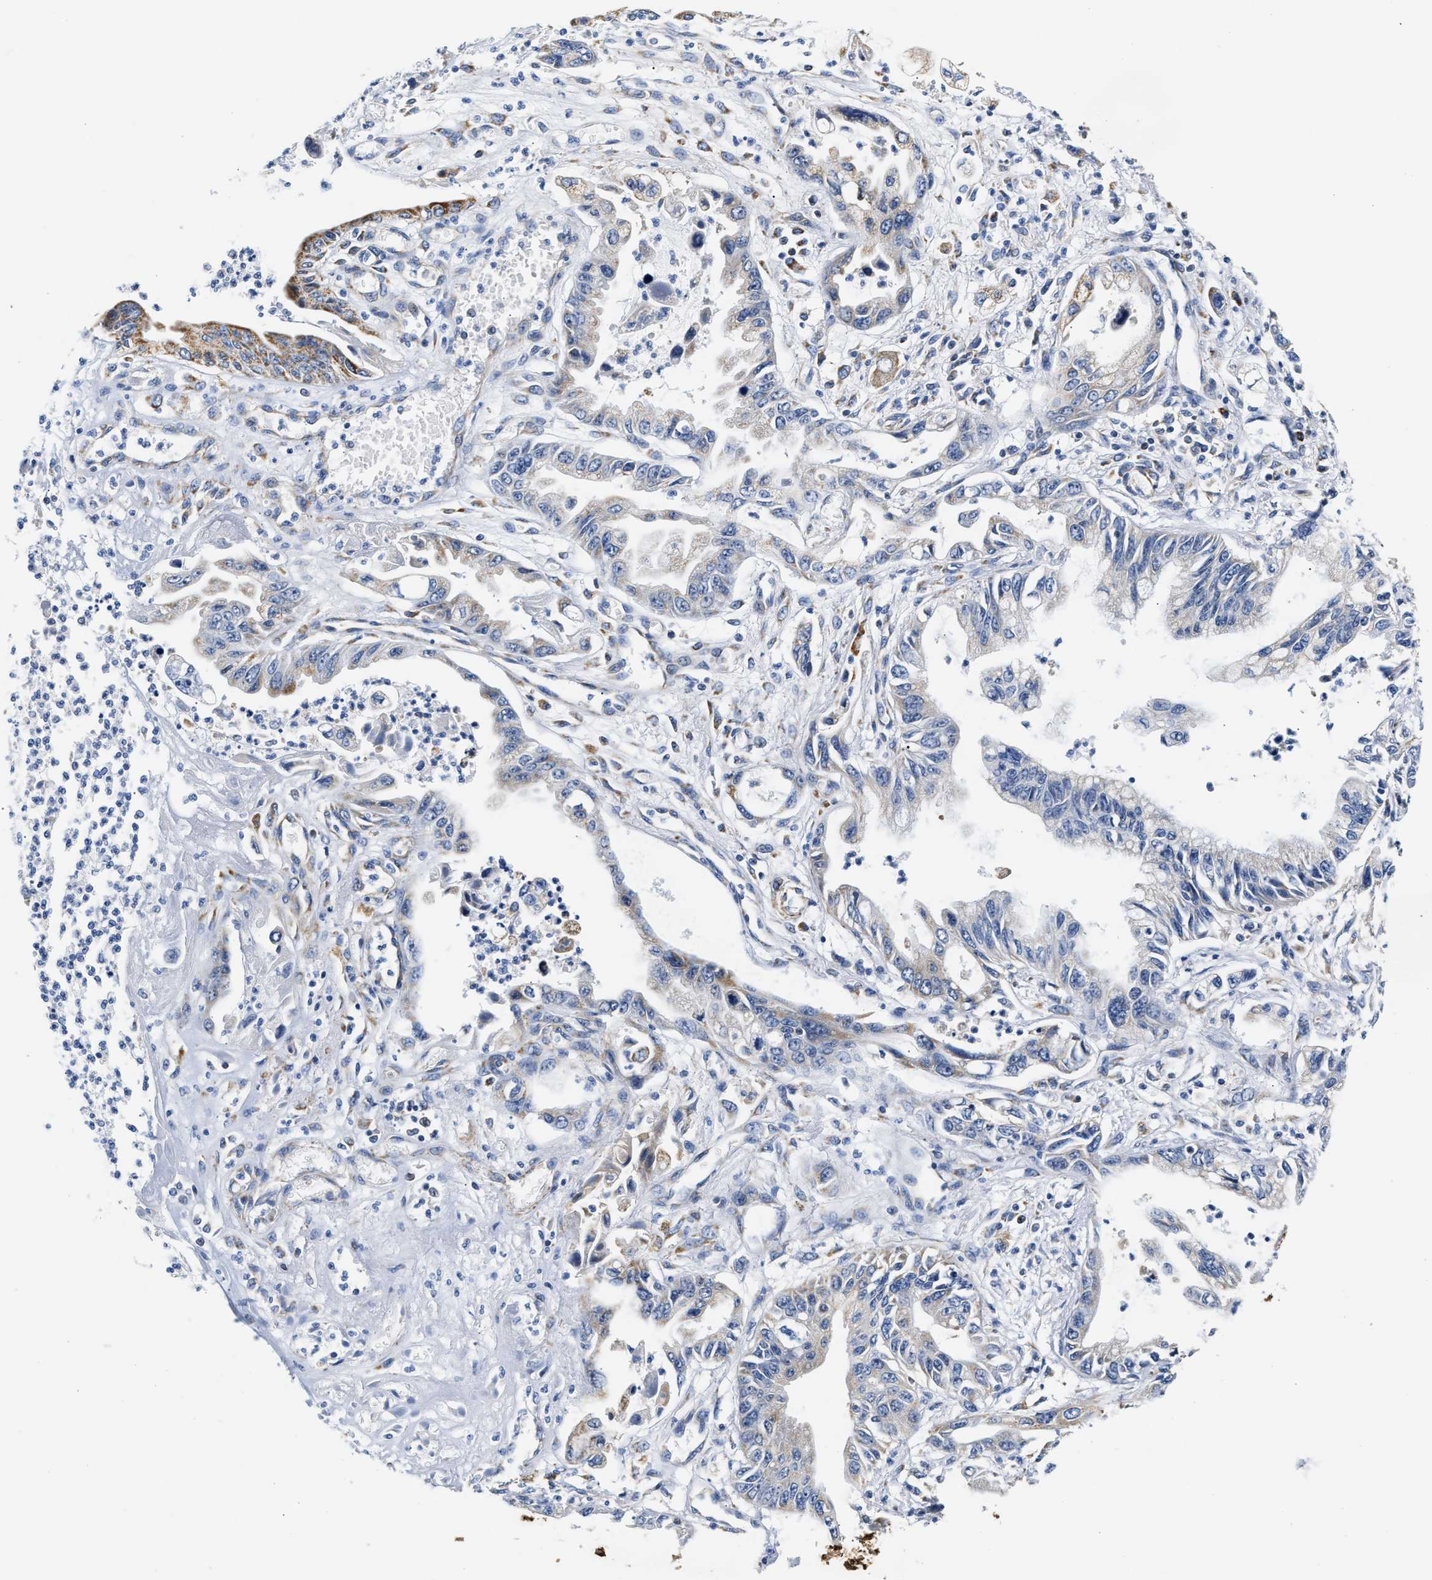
{"staining": {"intensity": "negative", "quantity": "none", "location": "none"}, "tissue": "pancreatic cancer", "cell_type": "Tumor cells", "image_type": "cancer", "snomed": [{"axis": "morphology", "description": "Adenocarcinoma, NOS"}, {"axis": "topography", "description": "Pancreas"}], "caption": "A photomicrograph of human pancreatic cancer (adenocarcinoma) is negative for staining in tumor cells.", "gene": "ACADVL", "patient": {"sex": "male", "age": 56}}